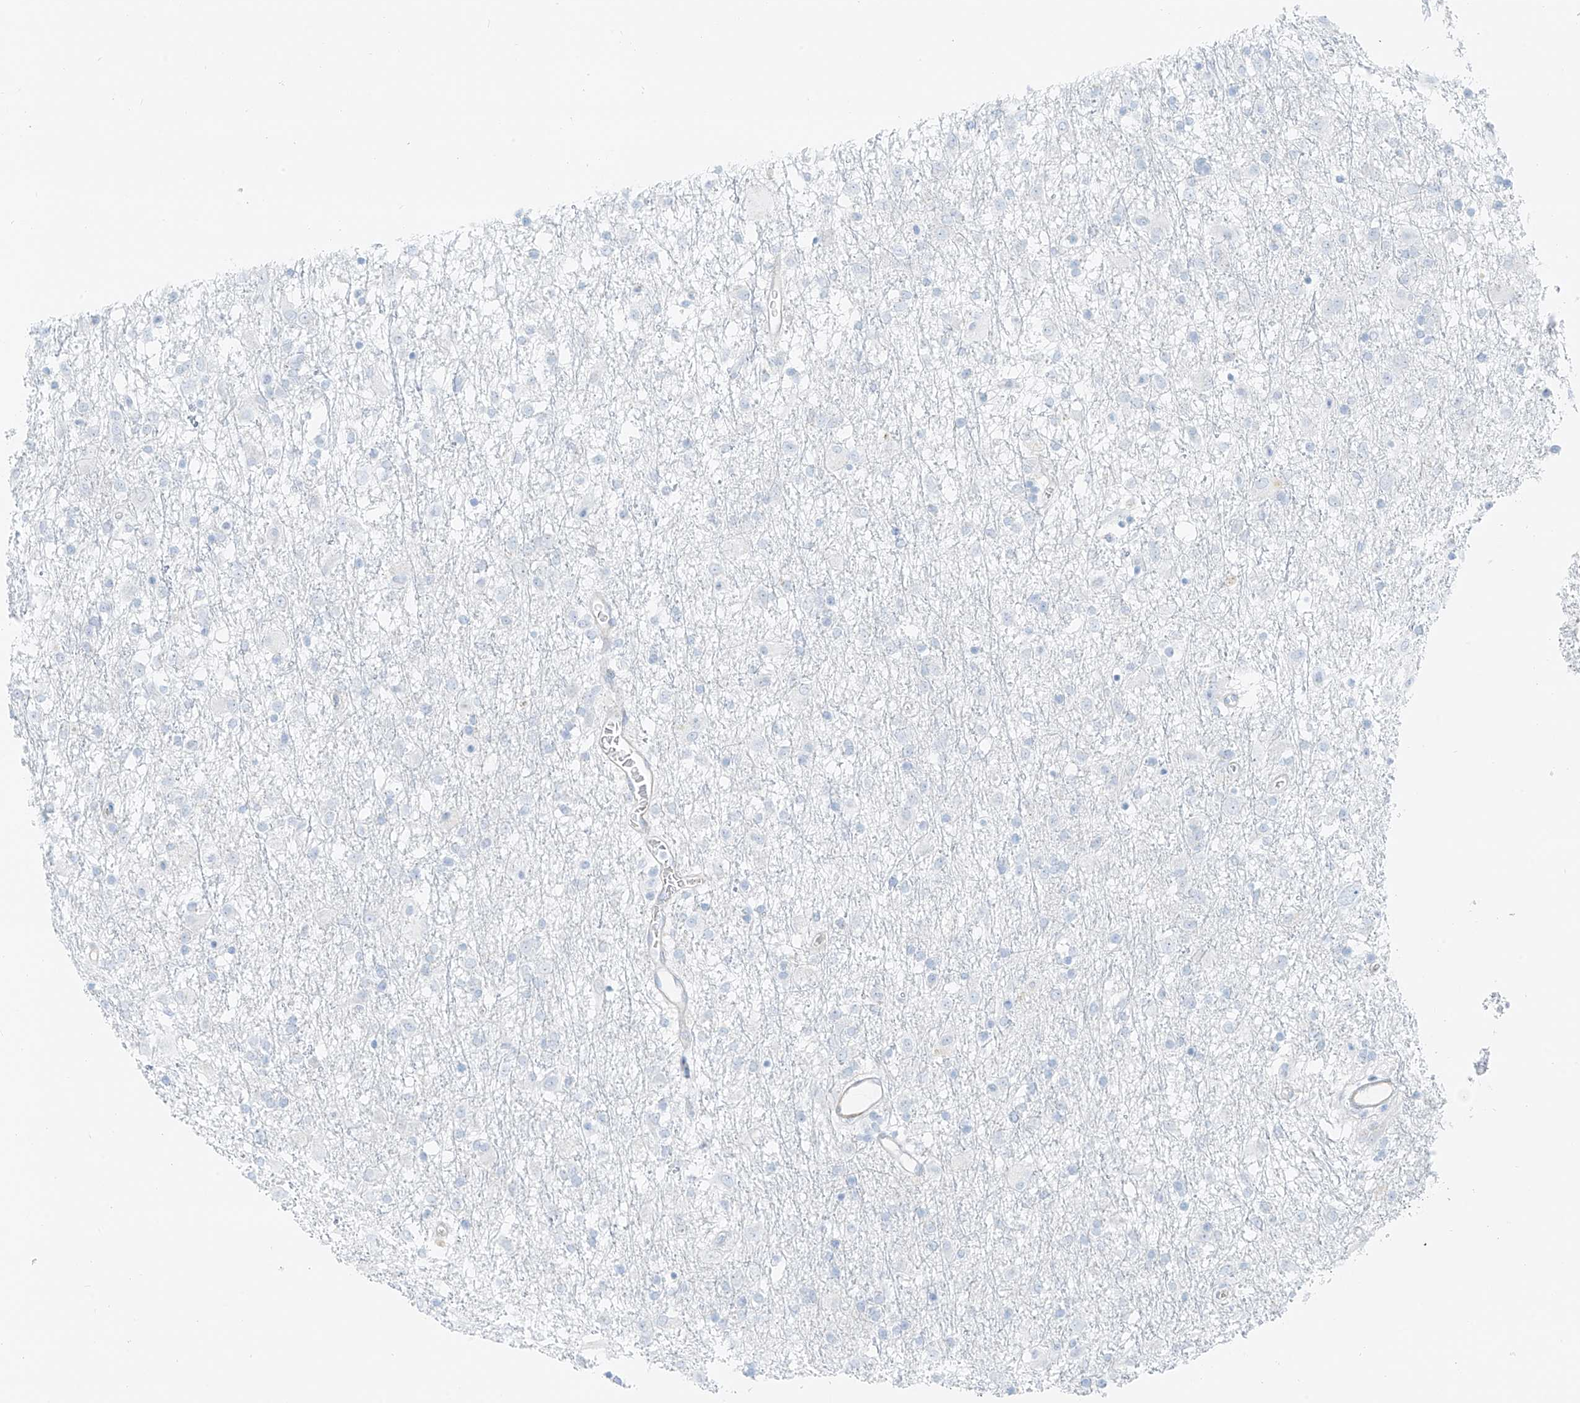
{"staining": {"intensity": "negative", "quantity": "none", "location": "none"}, "tissue": "glioma", "cell_type": "Tumor cells", "image_type": "cancer", "snomed": [{"axis": "morphology", "description": "Glioma, malignant, Low grade"}, {"axis": "topography", "description": "Brain"}], "caption": "High power microscopy histopathology image of an IHC histopathology image of glioma, revealing no significant positivity in tumor cells. (Stains: DAB immunohistochemistry (IHC) with hematoxylin counter stain, Microscopy: brightfield microscopy at high magnification).", "gene": "SMCP", "patient": {"sex": "male", "age": 65}}